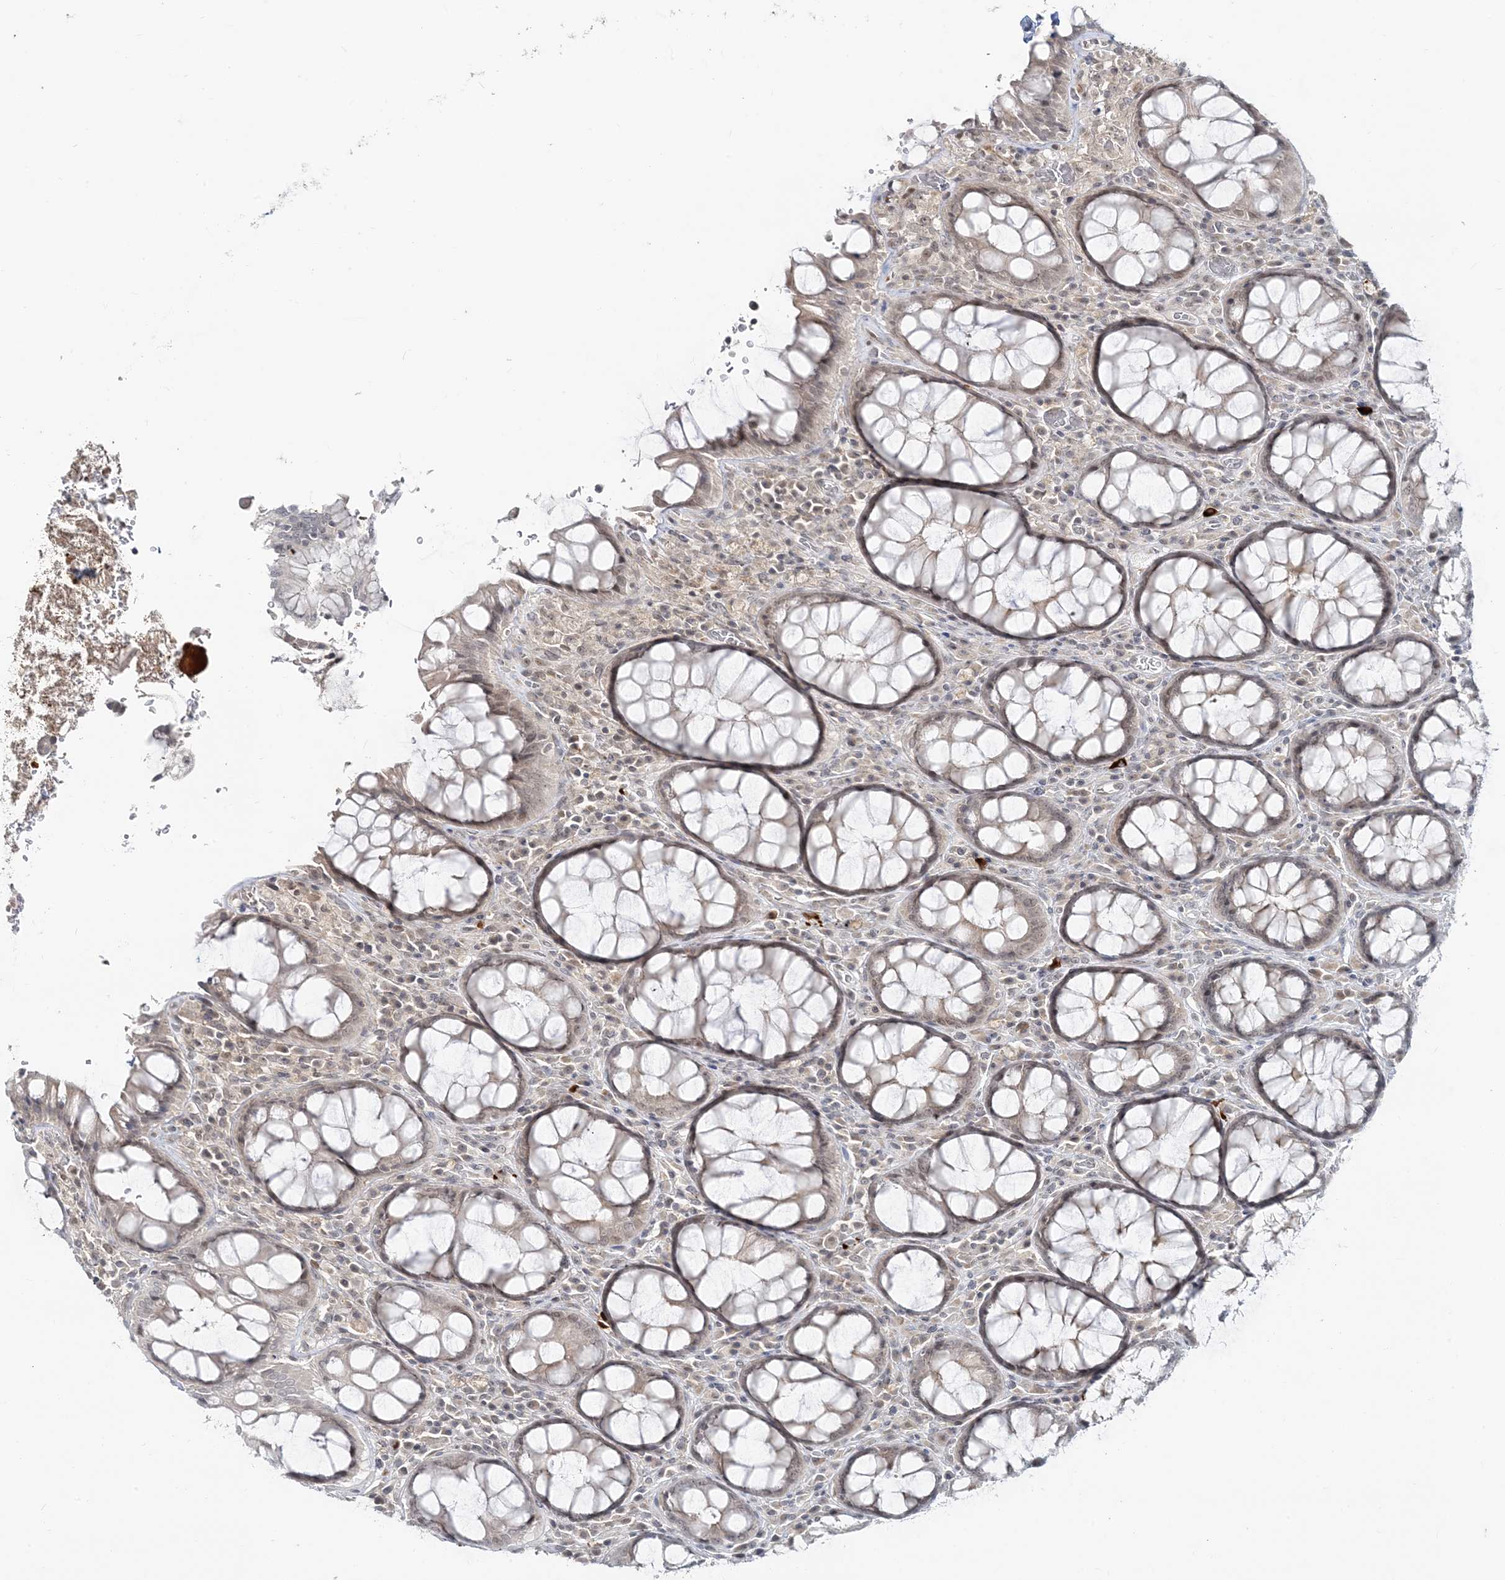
{"staining": {"intensity": "weak", "quantity": "25%-75%", "location": "cytoplasmic/membranous,nuclear"}, "tissue": "rectum", "cell_type": "Glandular cells", "image_type": "normal", "snomed": [{"axis": "morphology", "description": "Normal tissue, NOS"}, {"axis": "topography", "description": "Rectum"}], "caption": "Protein staining by immunohistochemistry (IHC) demonstrates weak cytoplasmic/membranous,nuclear positivity in about 25%-75% of glandular cells in unremarkable rectum. (Brightfield microscopy of DAB IHC at high magnification).", "gene": "LEXM", "patient": {"sex": "male", "age": 64}}